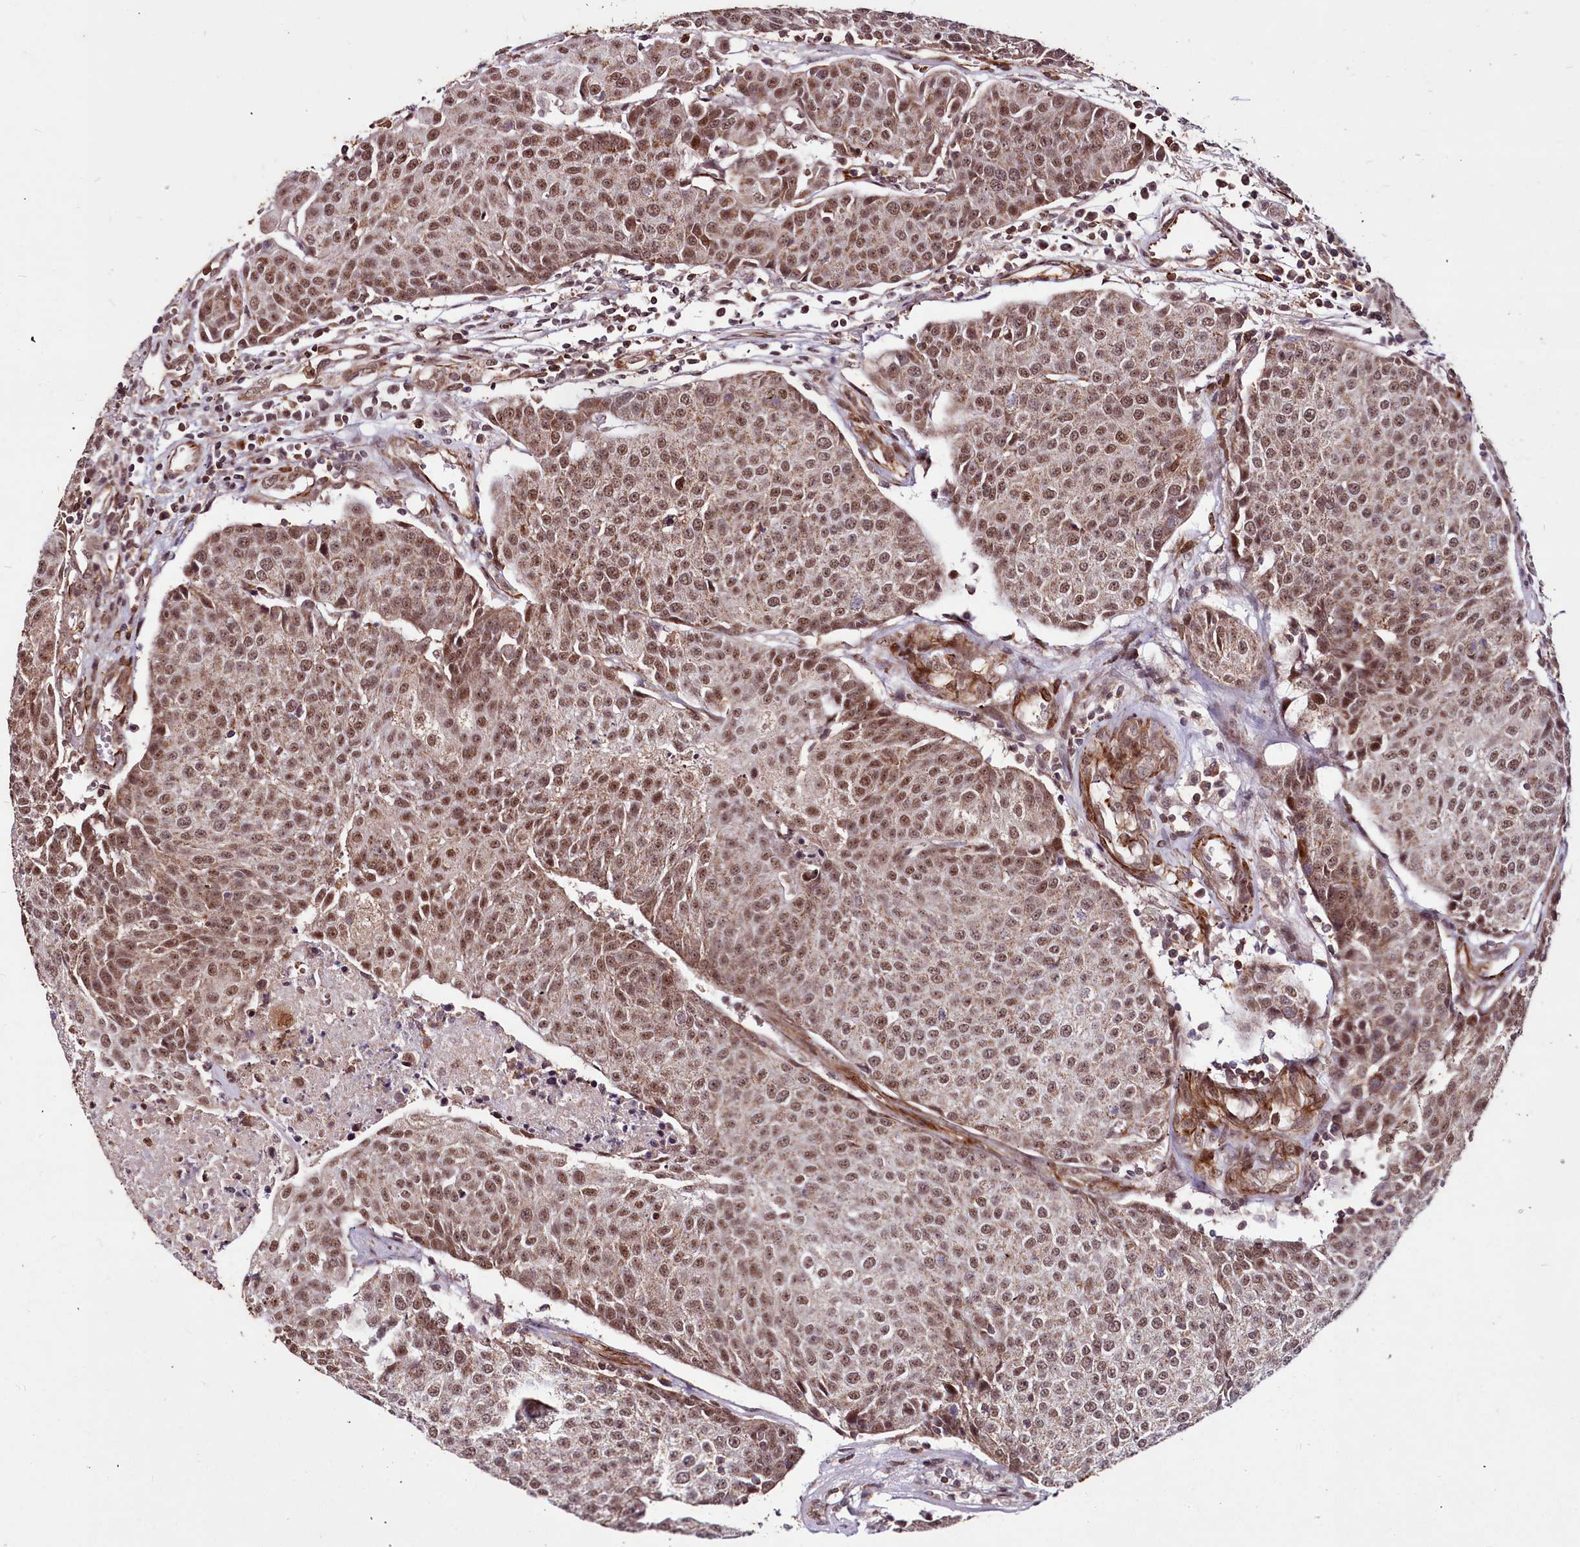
{"staining": {"intensity": "moderate", "quantity": ">75%", "location": "cytoplasmic/membranous,nuclear"}, "tissue": "urothelial cancer", "cell_type": "Tumor cells", "image_type": "cancer", "snomed": [{"axis": "morphology", "description": "Urothelial carcinoma, High grade"}, {"axis": "topography", "description": "Urinary bladder"}], "caption": "Protein expression analysis of human urothelial carcinoma (high-grade) reveals moderate cytoplasmic/membranous and nuclear positivity in approximately >75% of tumor cells.", "gene": "CLK3", "patient": {"sex": "female", "age": 85}}